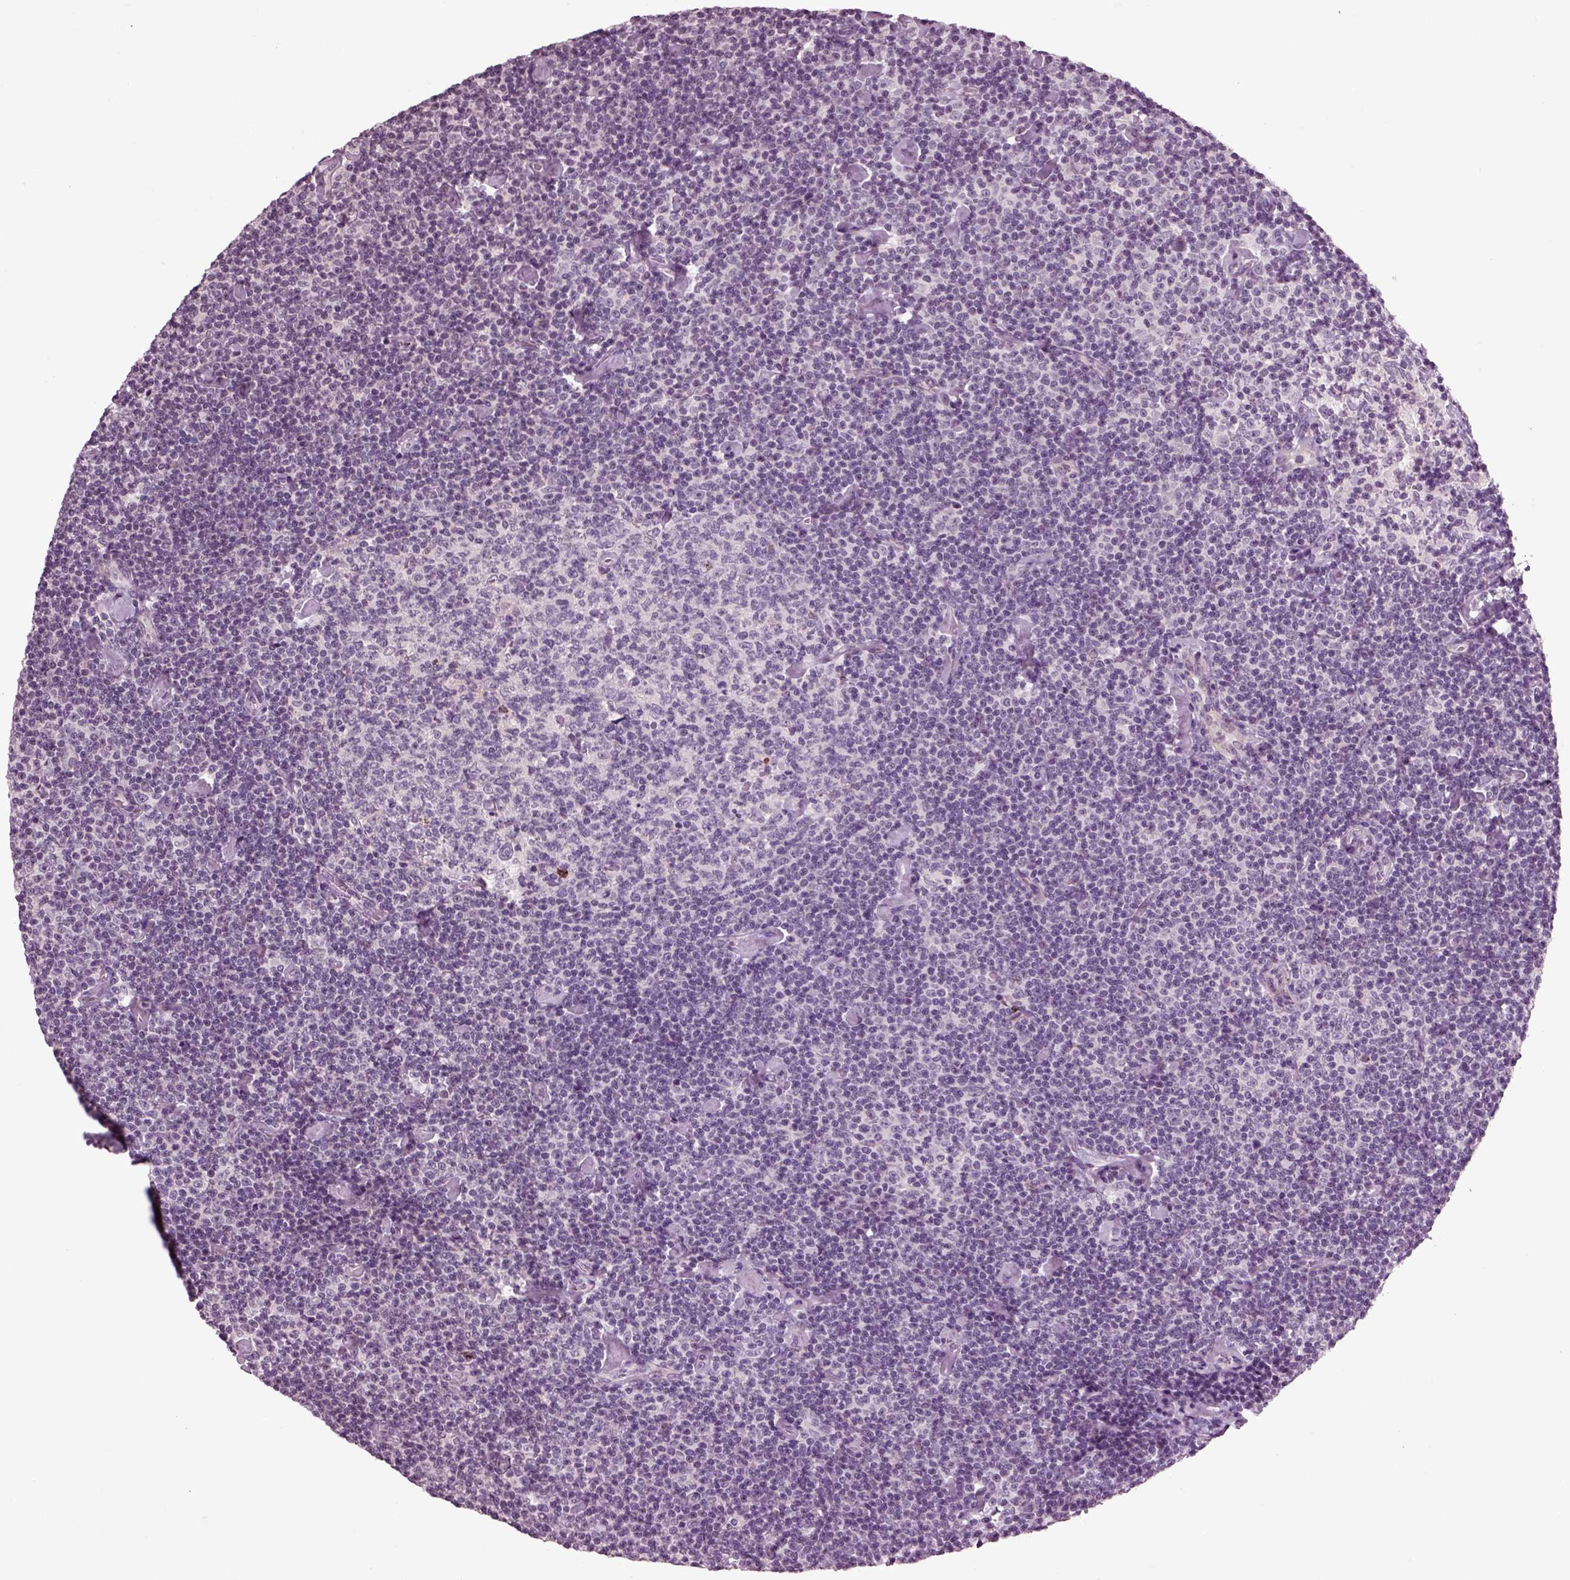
{"staining": {"intensity": "negative", "quantity": "none", "location": "none"}, "tissue": "lymphoma", "cell_type": "Tumor cells", "image_type": "cancer", "snomed": [{"axis": "morphology", "description": "Malignant lymphoma, non-Hodgkin's type, Low grade"}, {"axis": "topography", "description": "Lymph node"}], "caption": "Low-grade malignant lymphoma, non-Hodgkin's type was stained to show a protein in brown. There is no significant positivity in tumor cells. (Stains: DAB (3,3'-diaminobenzidine) immunohistochemistry (IHC) with hematoxylin counter stain, Microscopy: brightfield microscopy at high magnification).", "gene": "CHGB", "patient": {"sex": "male", "age": 81}}